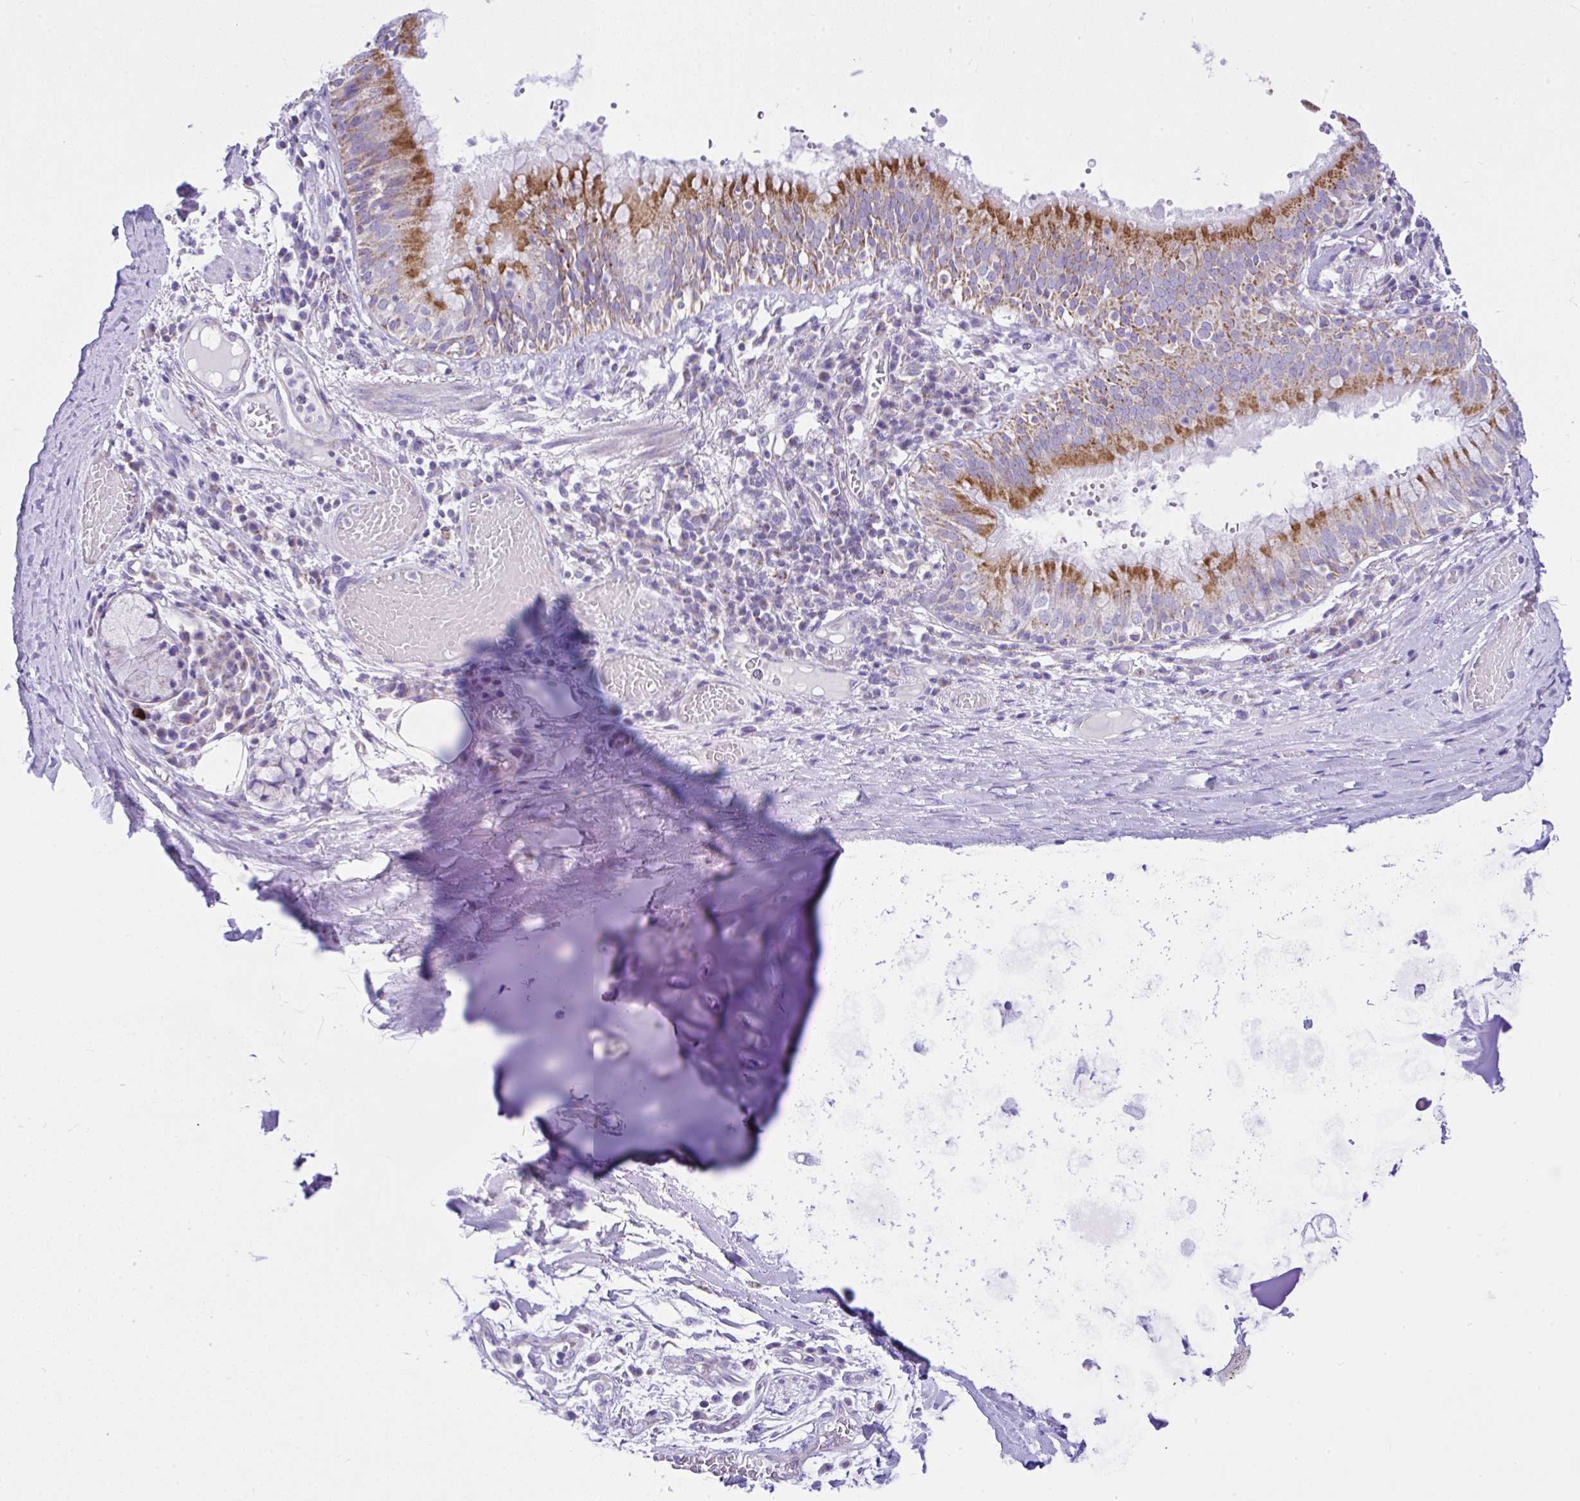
{"staining": {"intensity": "negative", "quantity": "none", "location": "none"}, "tissue": "soft tissue", "cell_type": "Chondrocytes", "image_type": "normal", "snomed": [{"axis": "morphology", "description": "Normal tissue, NOS"}, {"axis": "topography", "description": "Cartilage tissue"}, {"axis": "topography", "description": "Bronchus"}], "caption": "High magnification brightfield microscopy of unremarkable soft tissue stained with DAB (brown) and counterstained with hematoxylin (blue): chondrocytes show no significant staining.", "gene": "SLC13A1", "patient": {"sex": "male", "age": 56}}